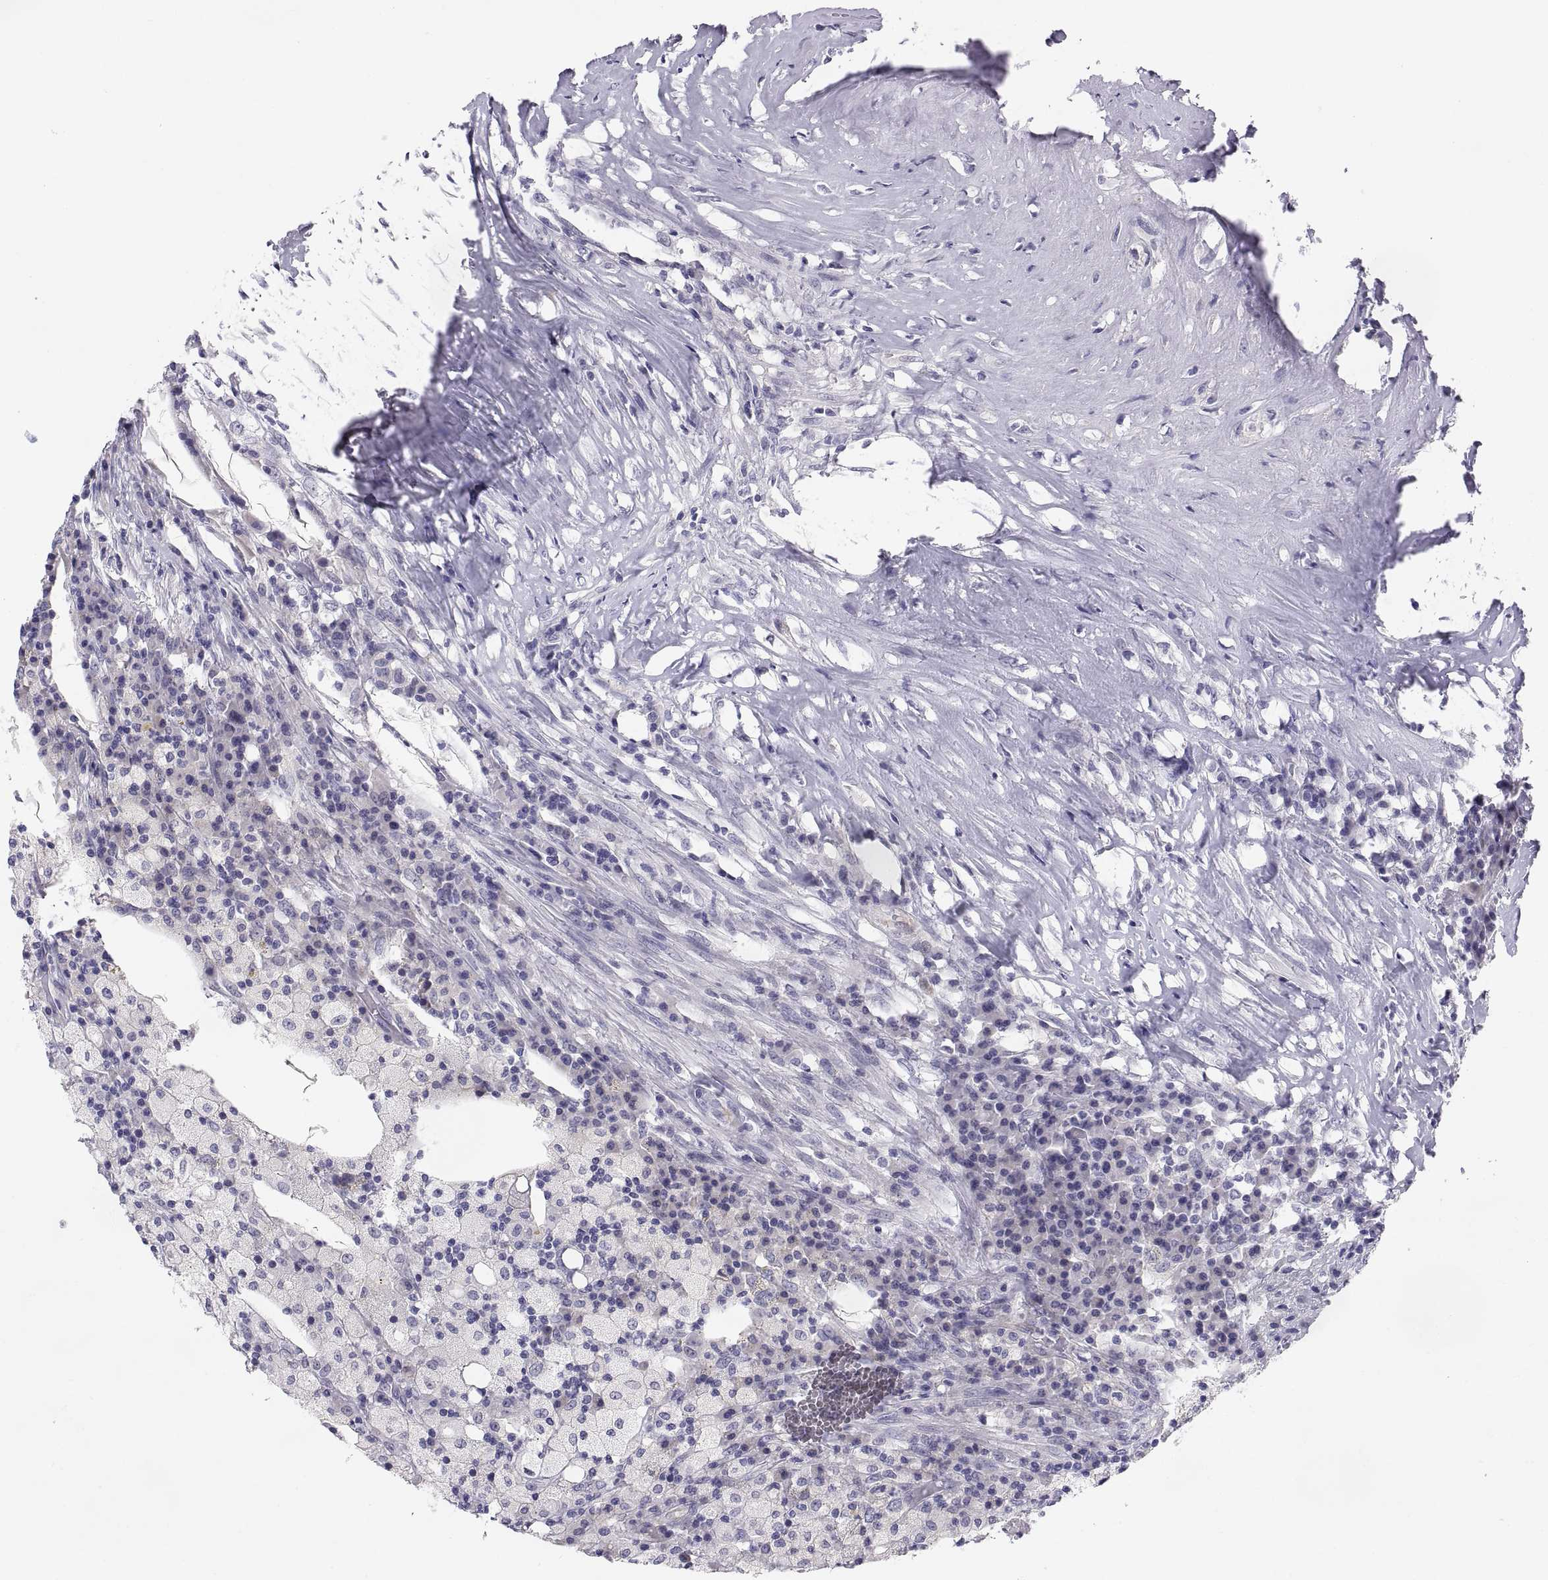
{"staining": {"intensity": "negative", "quantity": "none", "location": "none"}, "tissue": "testis cancer", "cell_type": "Tumor cells", "image_type": "cancer", "snomed": [{"axis": "morphology", "description": "Necrosis, NOS"}, {"axis": "morphology", "description": "Carcinoma, Embryonal, NOS"}, {"axis": "topography", "description": "Testis"}], "caption": "An image of human testis cancer (embryonal carcinoma) is negative for staining in tumor cells.", "gene": "TEX13A", "patient": {"sex": "male", "age": 19}}